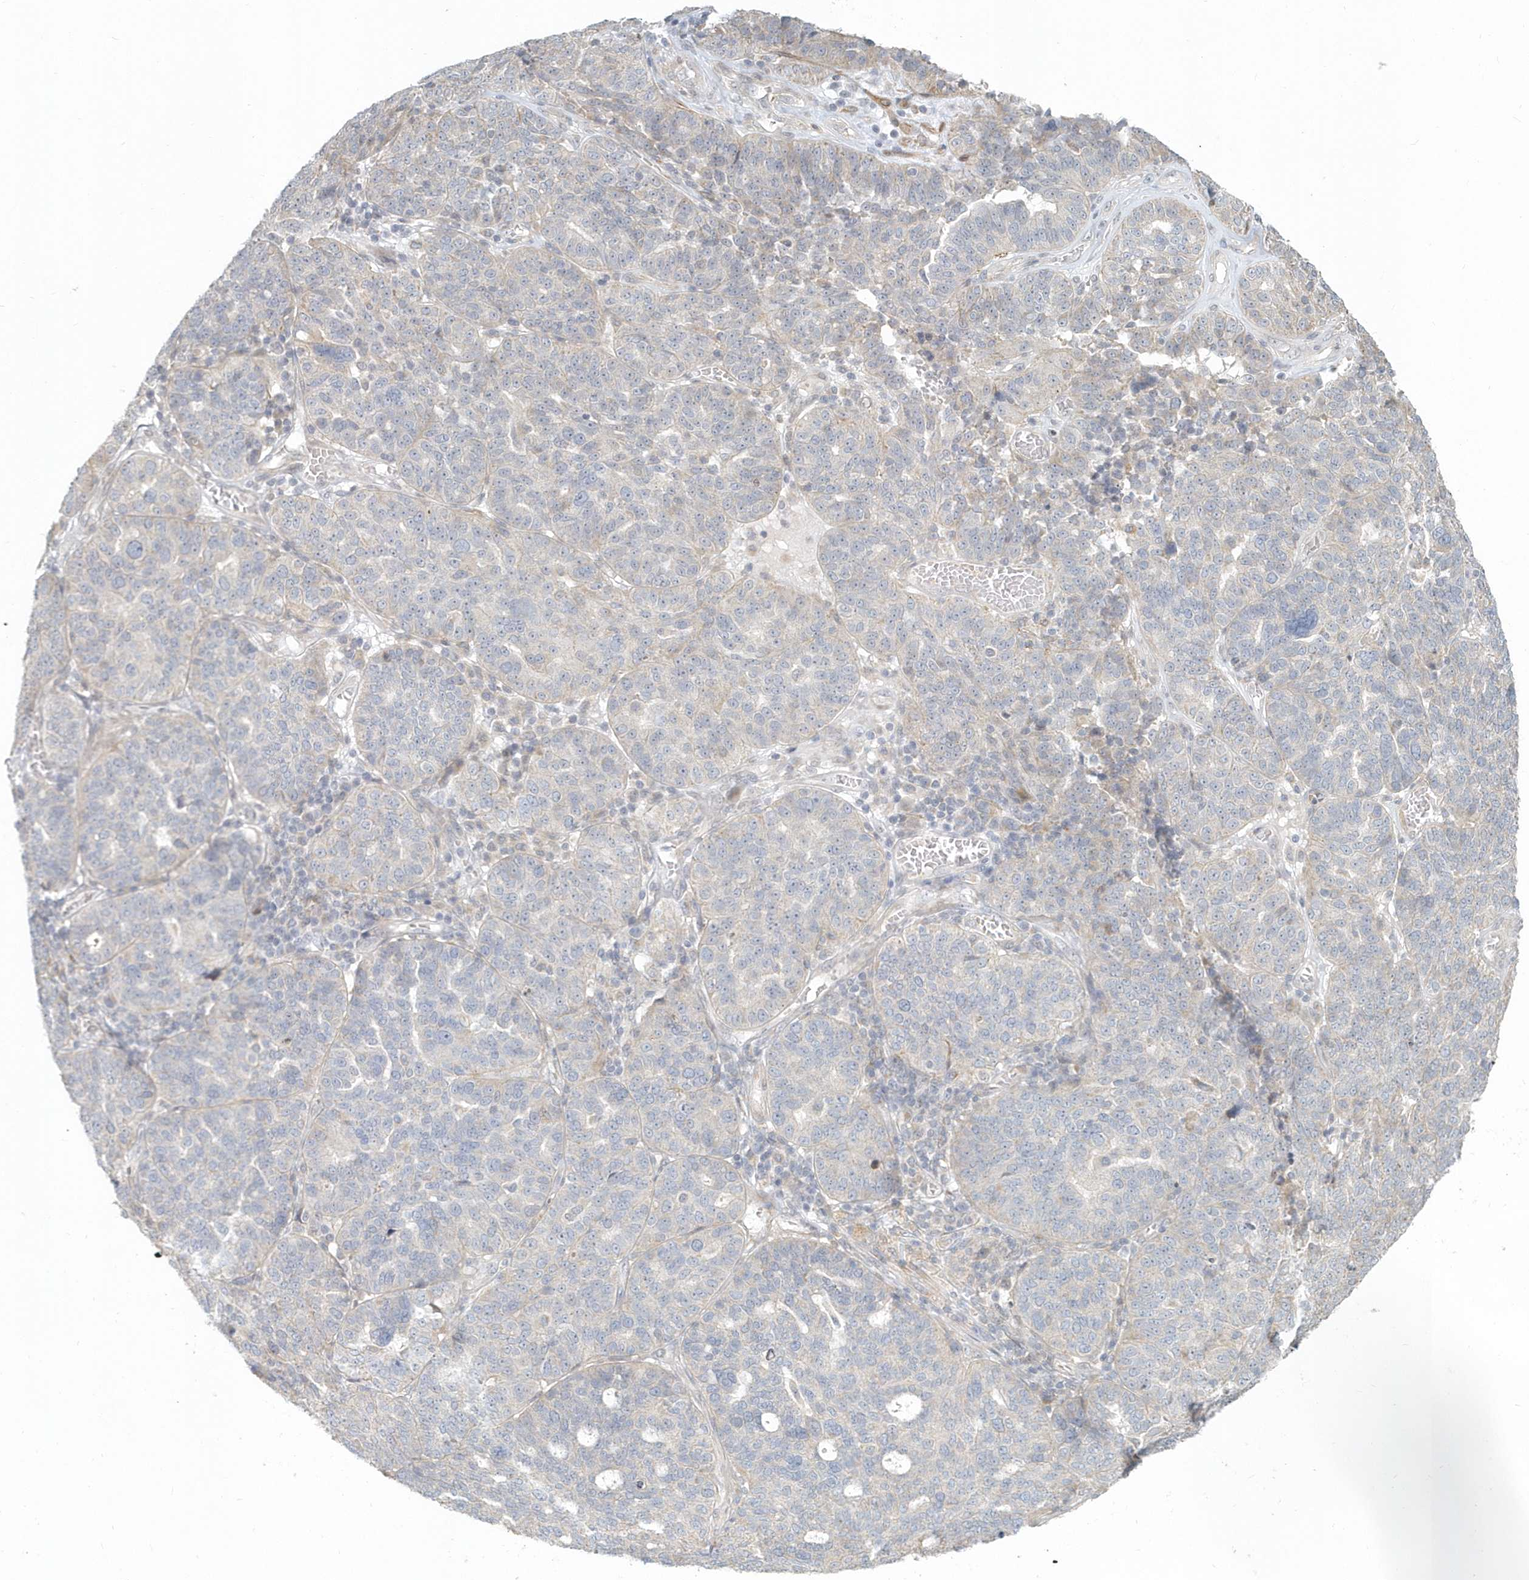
{"staining": {"intensity": "negative", "quantity": "none", "location": "none"}, "tissue": "ovarian cancer", "cell_type": "Tumor cells", "image_type": "cancer", "snomed": [{"axis": "morphology", "description": "Cystadenocarcinoma, serous, NOS"}, {"axis": "topography", "description": "Ovary"}], "caption": "An immunohistochemistry (IHC) histopathology image of serous cystadenocarcinoma (ovarian) is shown. There is no staining in tumor cells of serous cystadenocarcinoma (ovarian). Brightfield microscopy of immunohistochemistry (IHC) stained with DAB (3,3'-diaminobenzidine) (brown) and hematoxylin (blue), captured at high magnification.", "gene": "NAPB", "patient": {"sex": "female", "age": 59}}